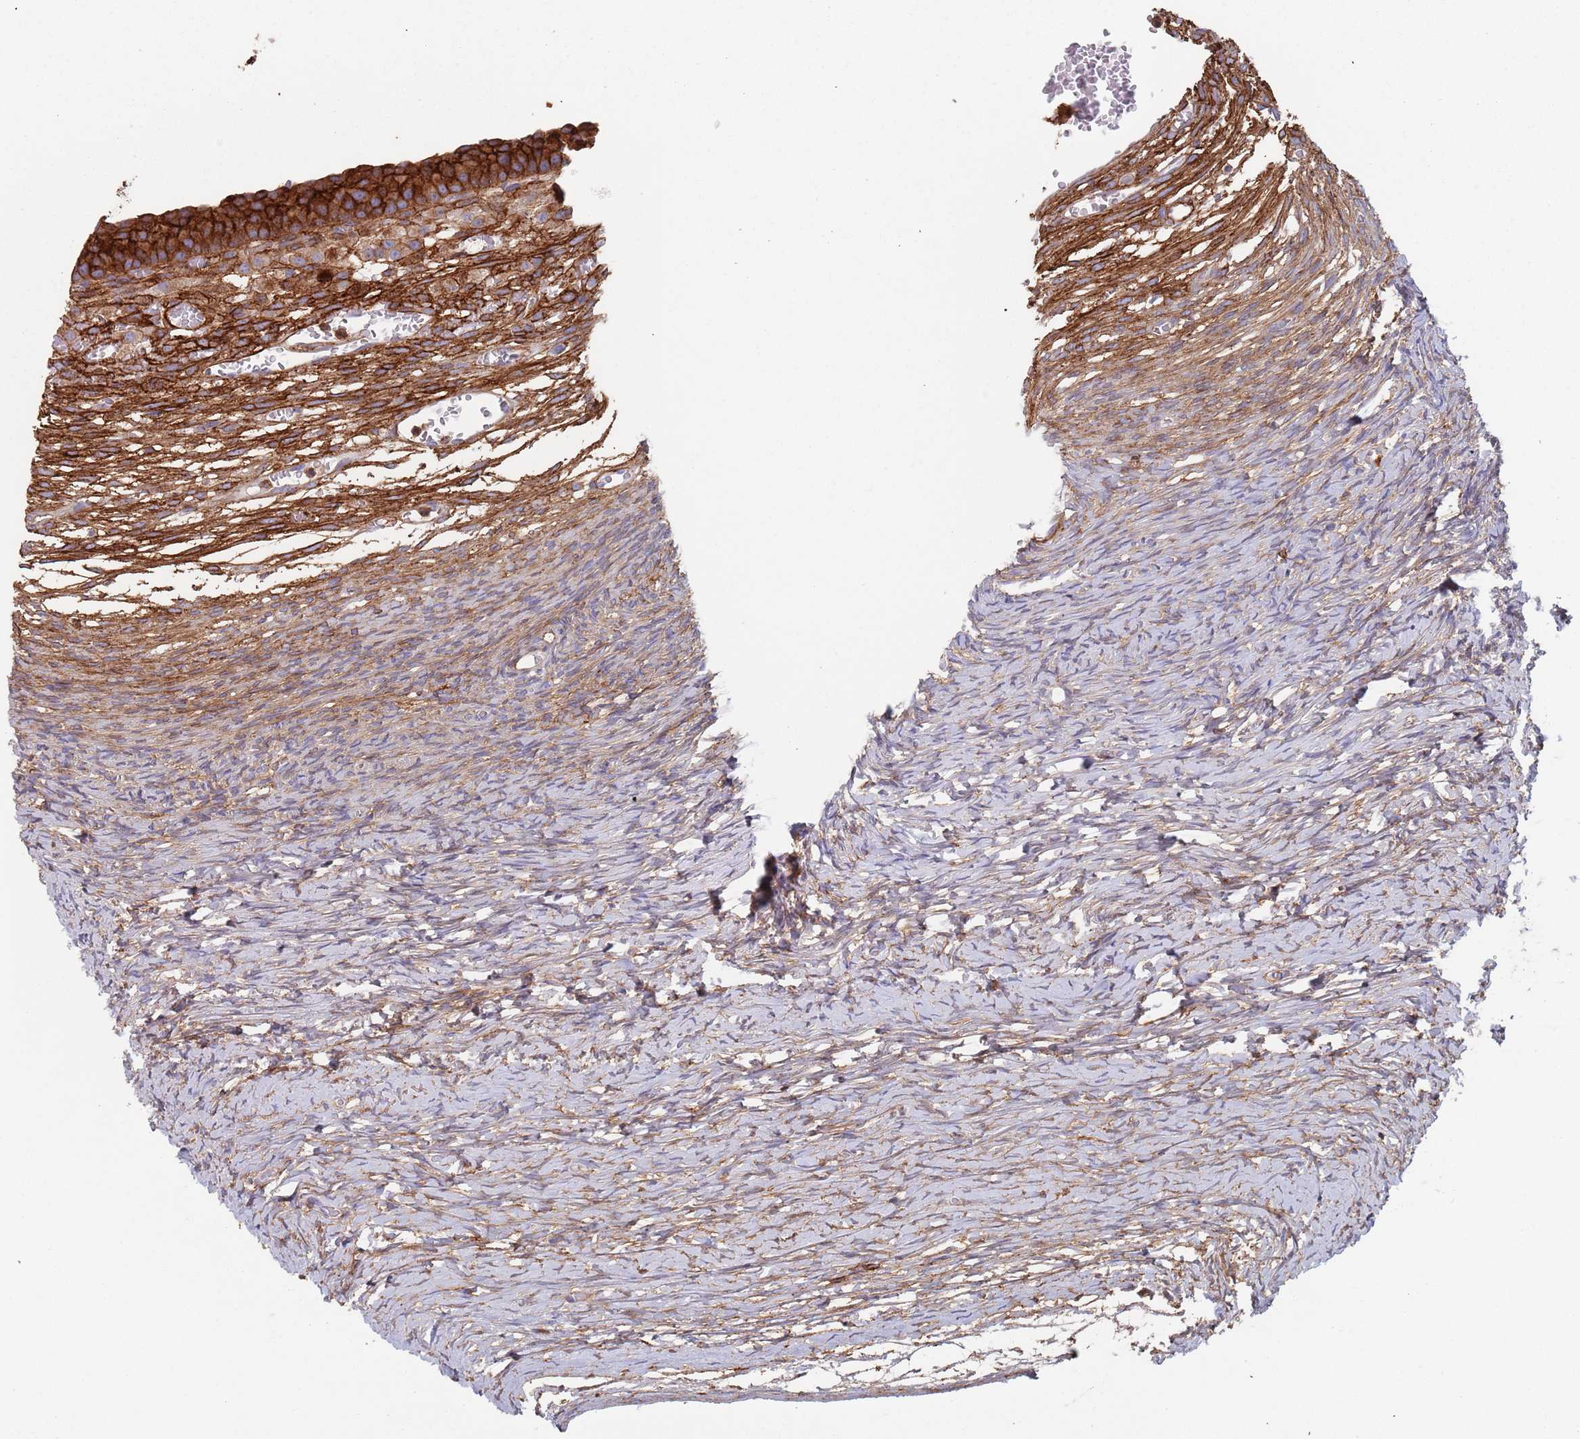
{"staining": {"intensity": "strong", "quantity": ">75%", "location": "cytoplasmic/membranous"}, "tissue": "ovary", "cell_type": "Follicle cells", "image_type": "normal", "snomed": [{"axis": "morphology", "description": "Normal tissue, NOS"}, {"axis": "topography", "description": "Ovary"}], "caption": "Protein analysis of normal ovary shows strong cytoplasmic/membranous positivity in approximately >75% of follicle cells.", "gene": "RNF144A", "patient": {"sex": "female", "age": 39}}